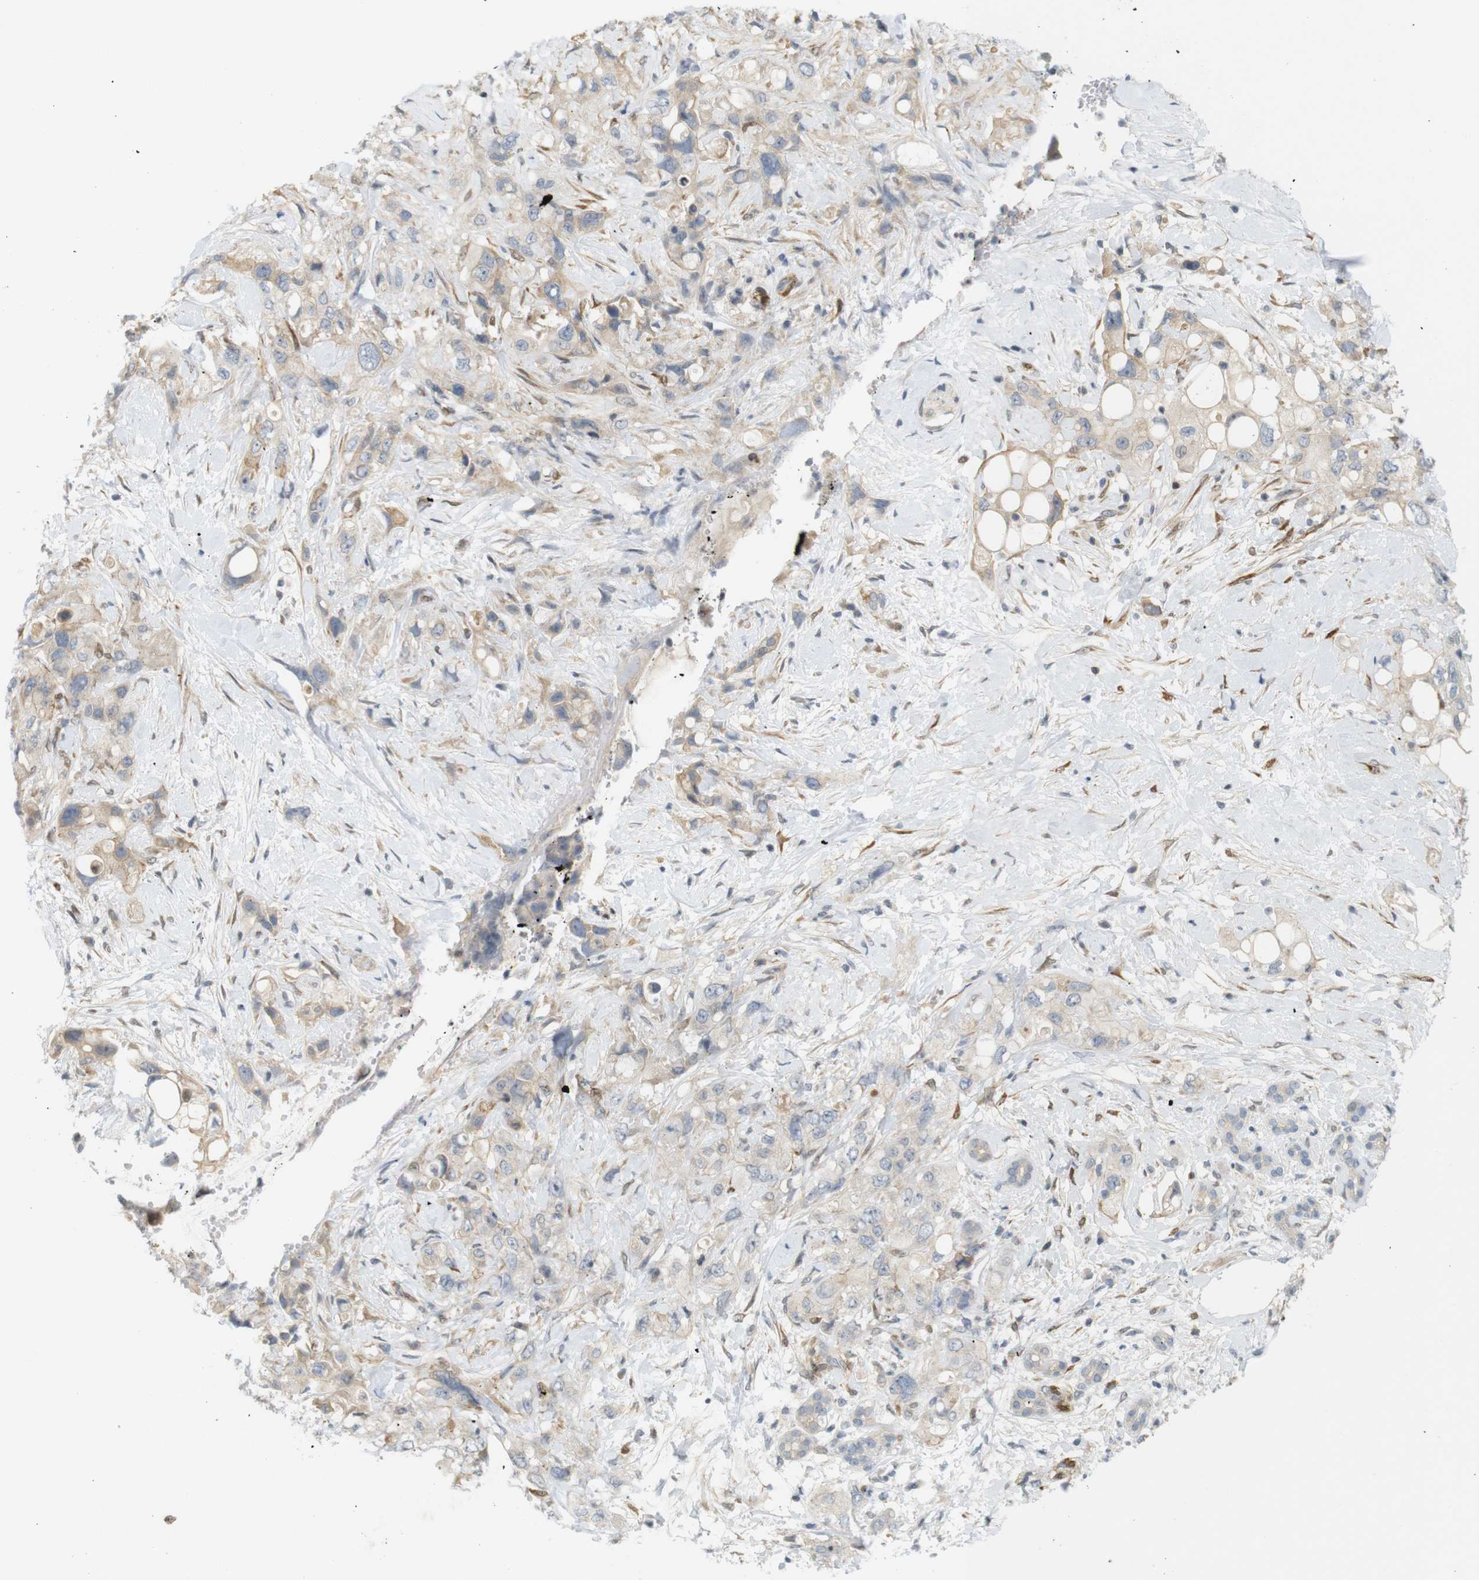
{"staining": {"intensity": "weak", "quantity": "25%-75%", "location": "cytoplasmic/membranous"}, "tissue": "pancreatic cancer", "cell_type": "Tumor cells", "image_type": "cancer", "snomed": [{"axis": "morphology", "description": "Adenocarcinoma, NOS"}, {"axis": "topography", "description": "Pancreas"}], "caption": "A low amount of weak cytoplasmic/membranous expression is seen in about 25%-75% of tumor cells in pancreatic cancer tissue.", "gene": "PPP1R14A", "patient": {"sex": "female", "age": 56}}